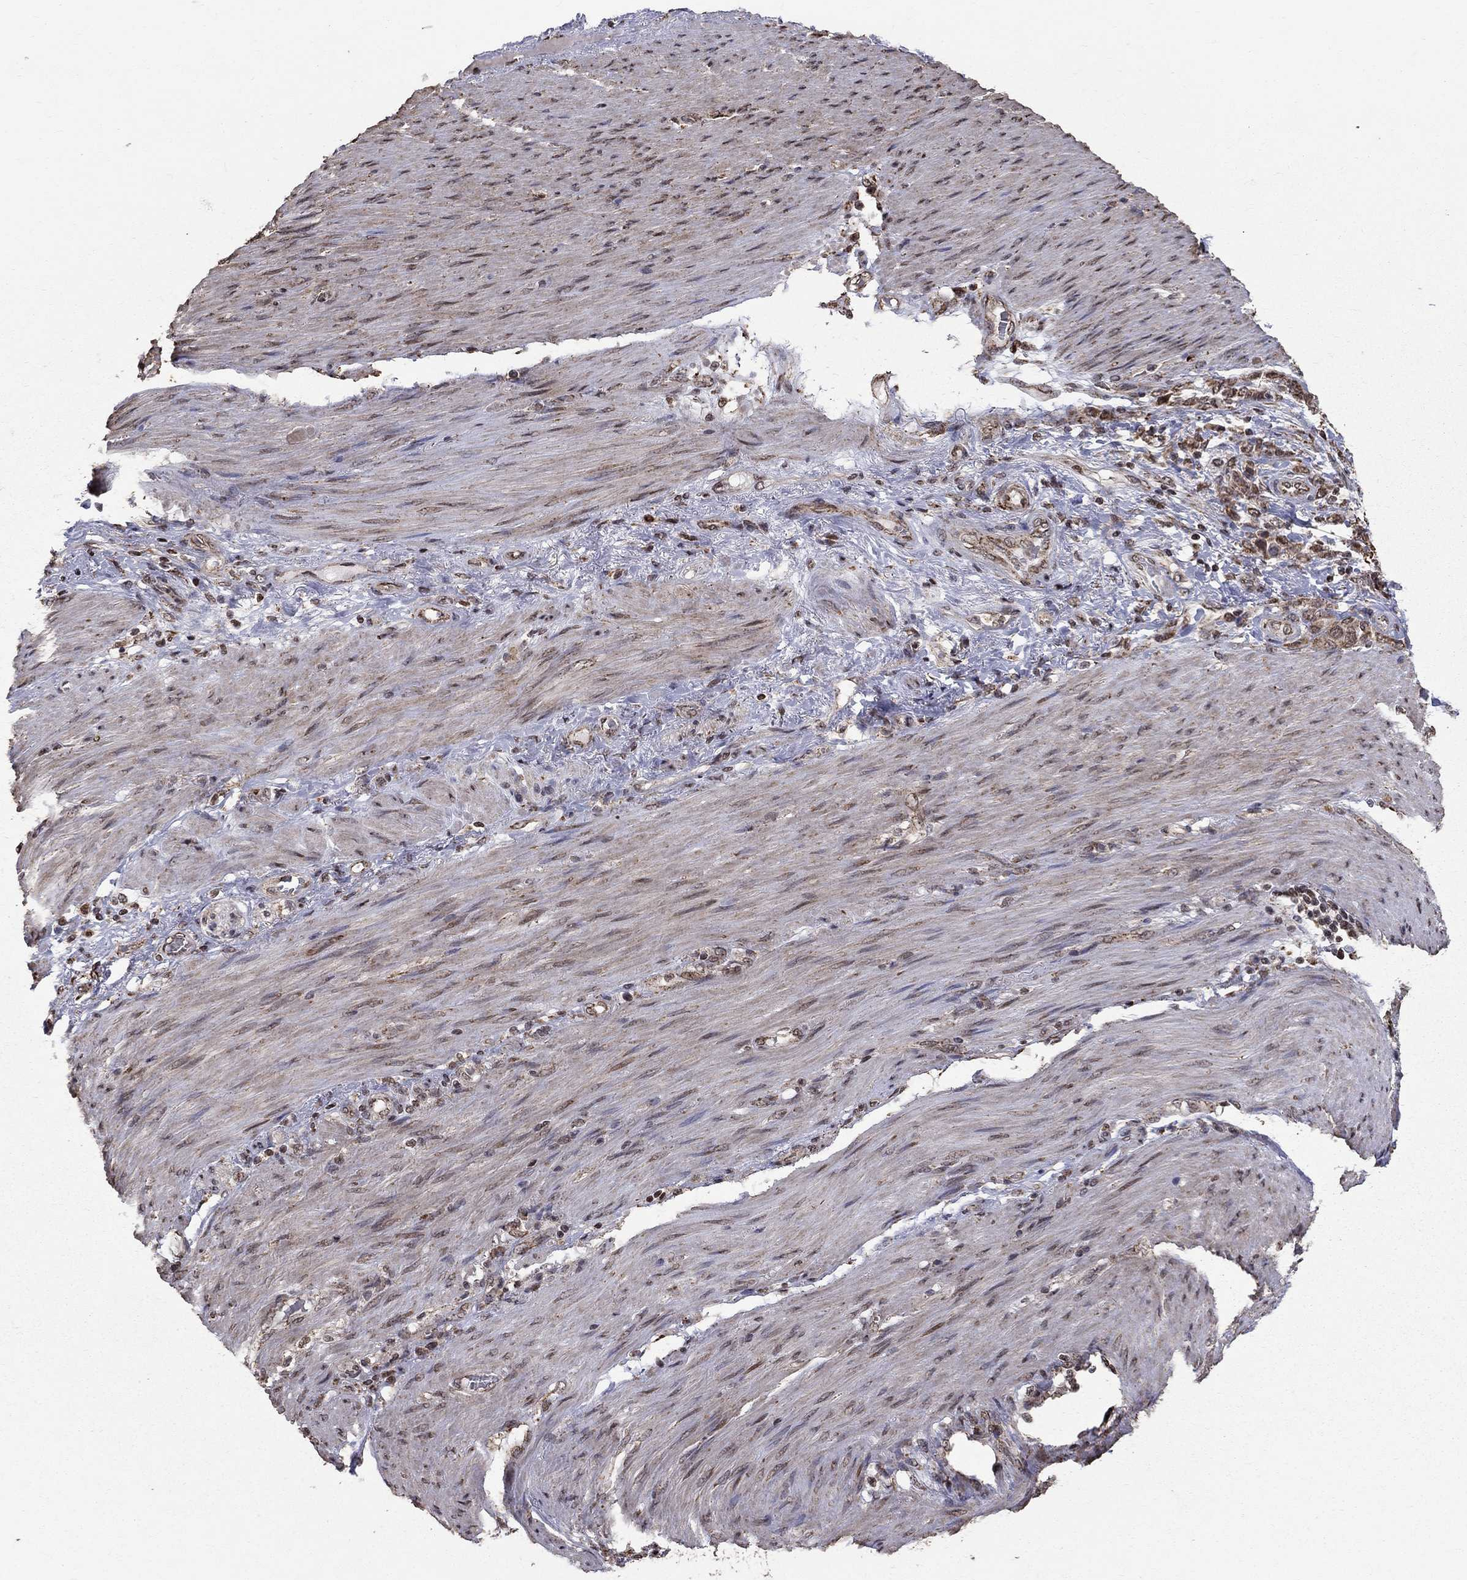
{"staining": {"intensity": "moderate", "quantity": "<25%", "location": "nuclear"}, "tissue": "stomach cancer", "cell_type": "Tumor cells", "image_type": "cancer", "snomed": [{"axis": "morphology", "description": "Normal tissue, NOS"}, {"axis": "morphology", "description": "Adenocarcinoma, NOS"}, {"axis": "topography", "description": "Stomach"}], "caption": "Protein analysis of stomach cancer (adenocarcinoma) tissue shows moderate nuclear staining in about <25% of tumor cells.", "gene": "ACOT13", "patient": {"sex": "female", "age": 79}}